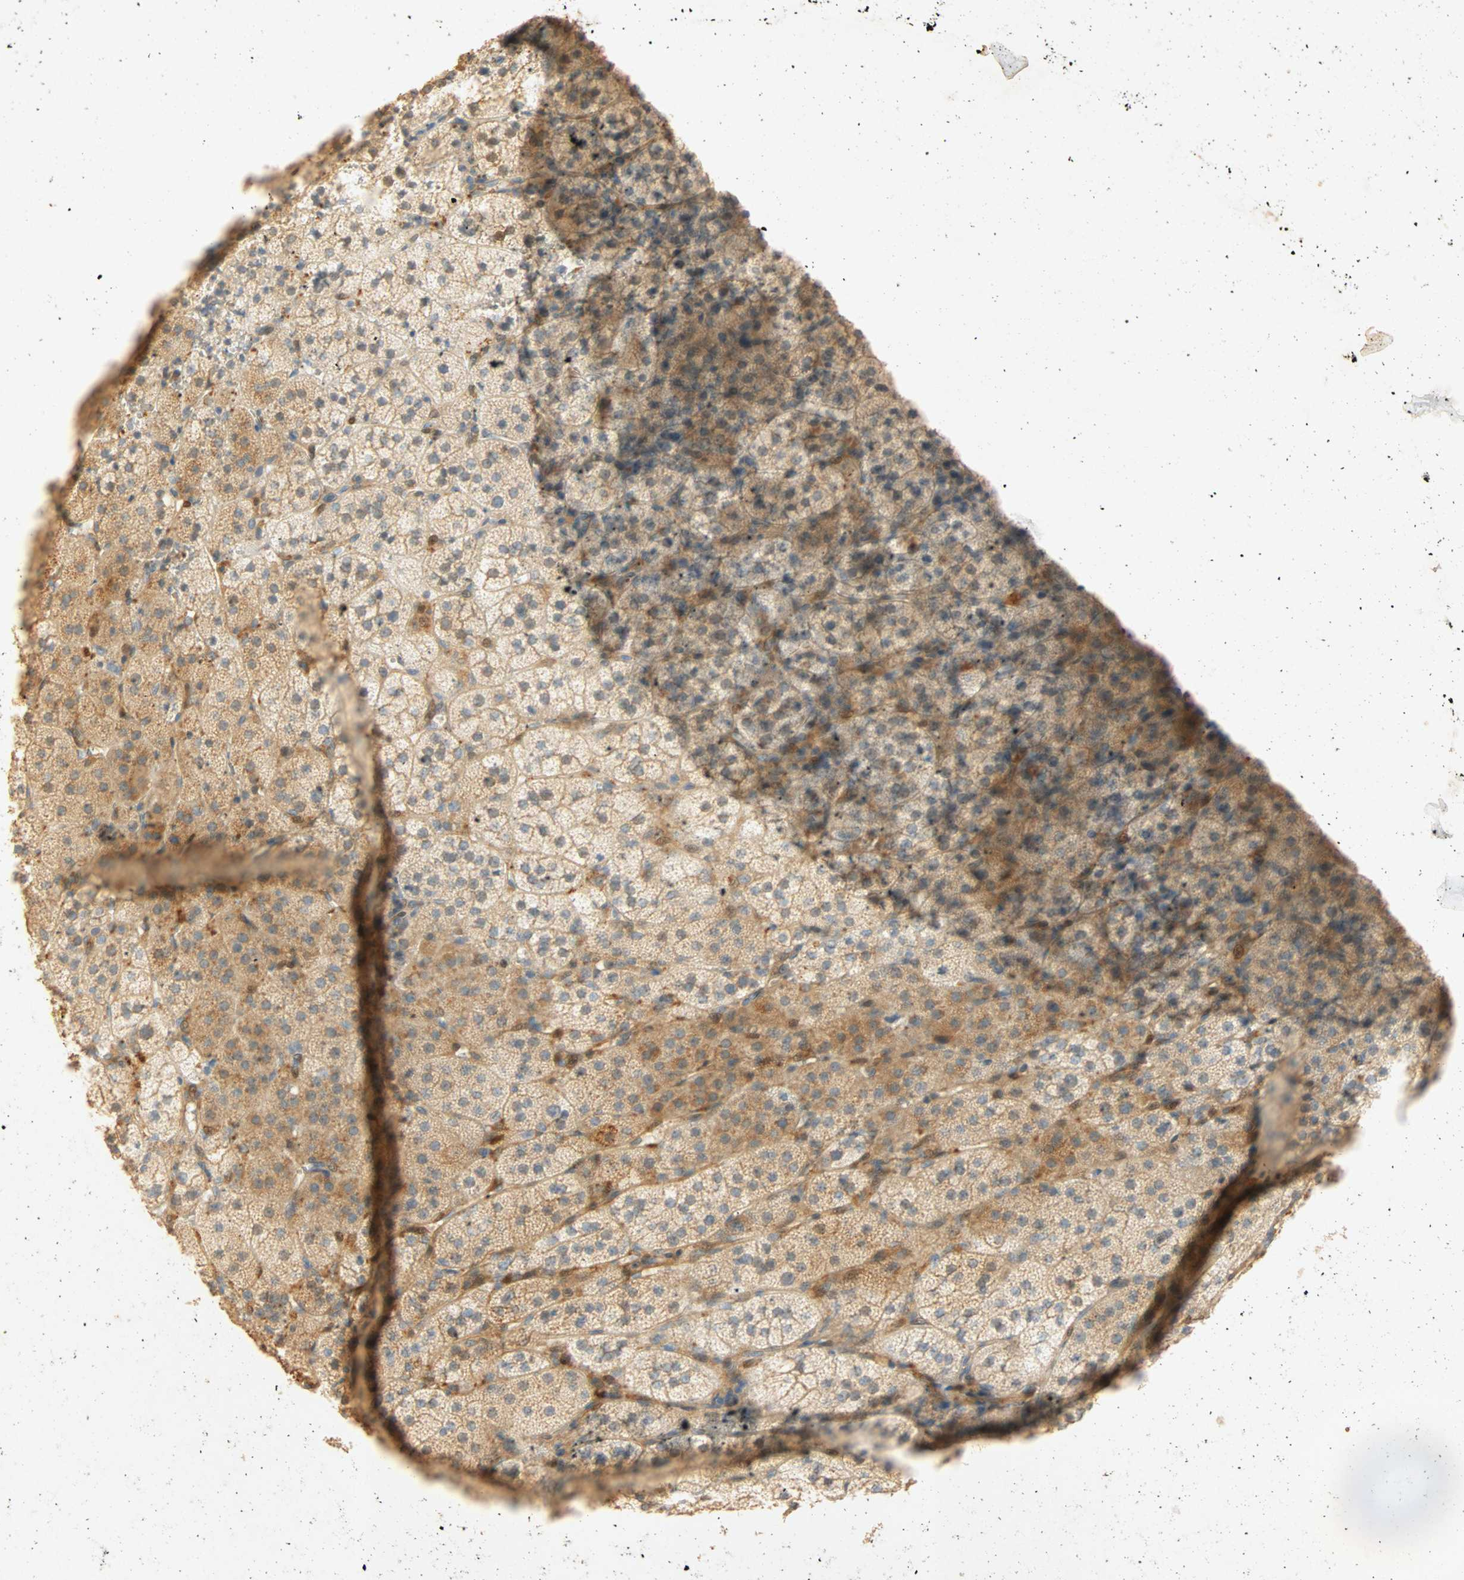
{"staining": {"intensity": "weak", "quantity": "25%-75%", "location": "cytoplasmic/membranous"}, "tissue": "adrenal gland", "cell_type": "Glandular cells", "image_type": "normal", "snomed": [{"axis": "morphology", "description": "Normal tissue, NOS"}, {"axis": "topography", "description": "Adrenal gland"}], "caption": "Immunohistochemistry of unremarkable adrenal gland reveals low levels of weak cytoplasmic/membranous positivity in about 25%-75% of glandular cells. (IHC, brightfield microscopy, high magnification).", "gene": "SELENBP1", "patient": {"sex": "female", "age": 44}}